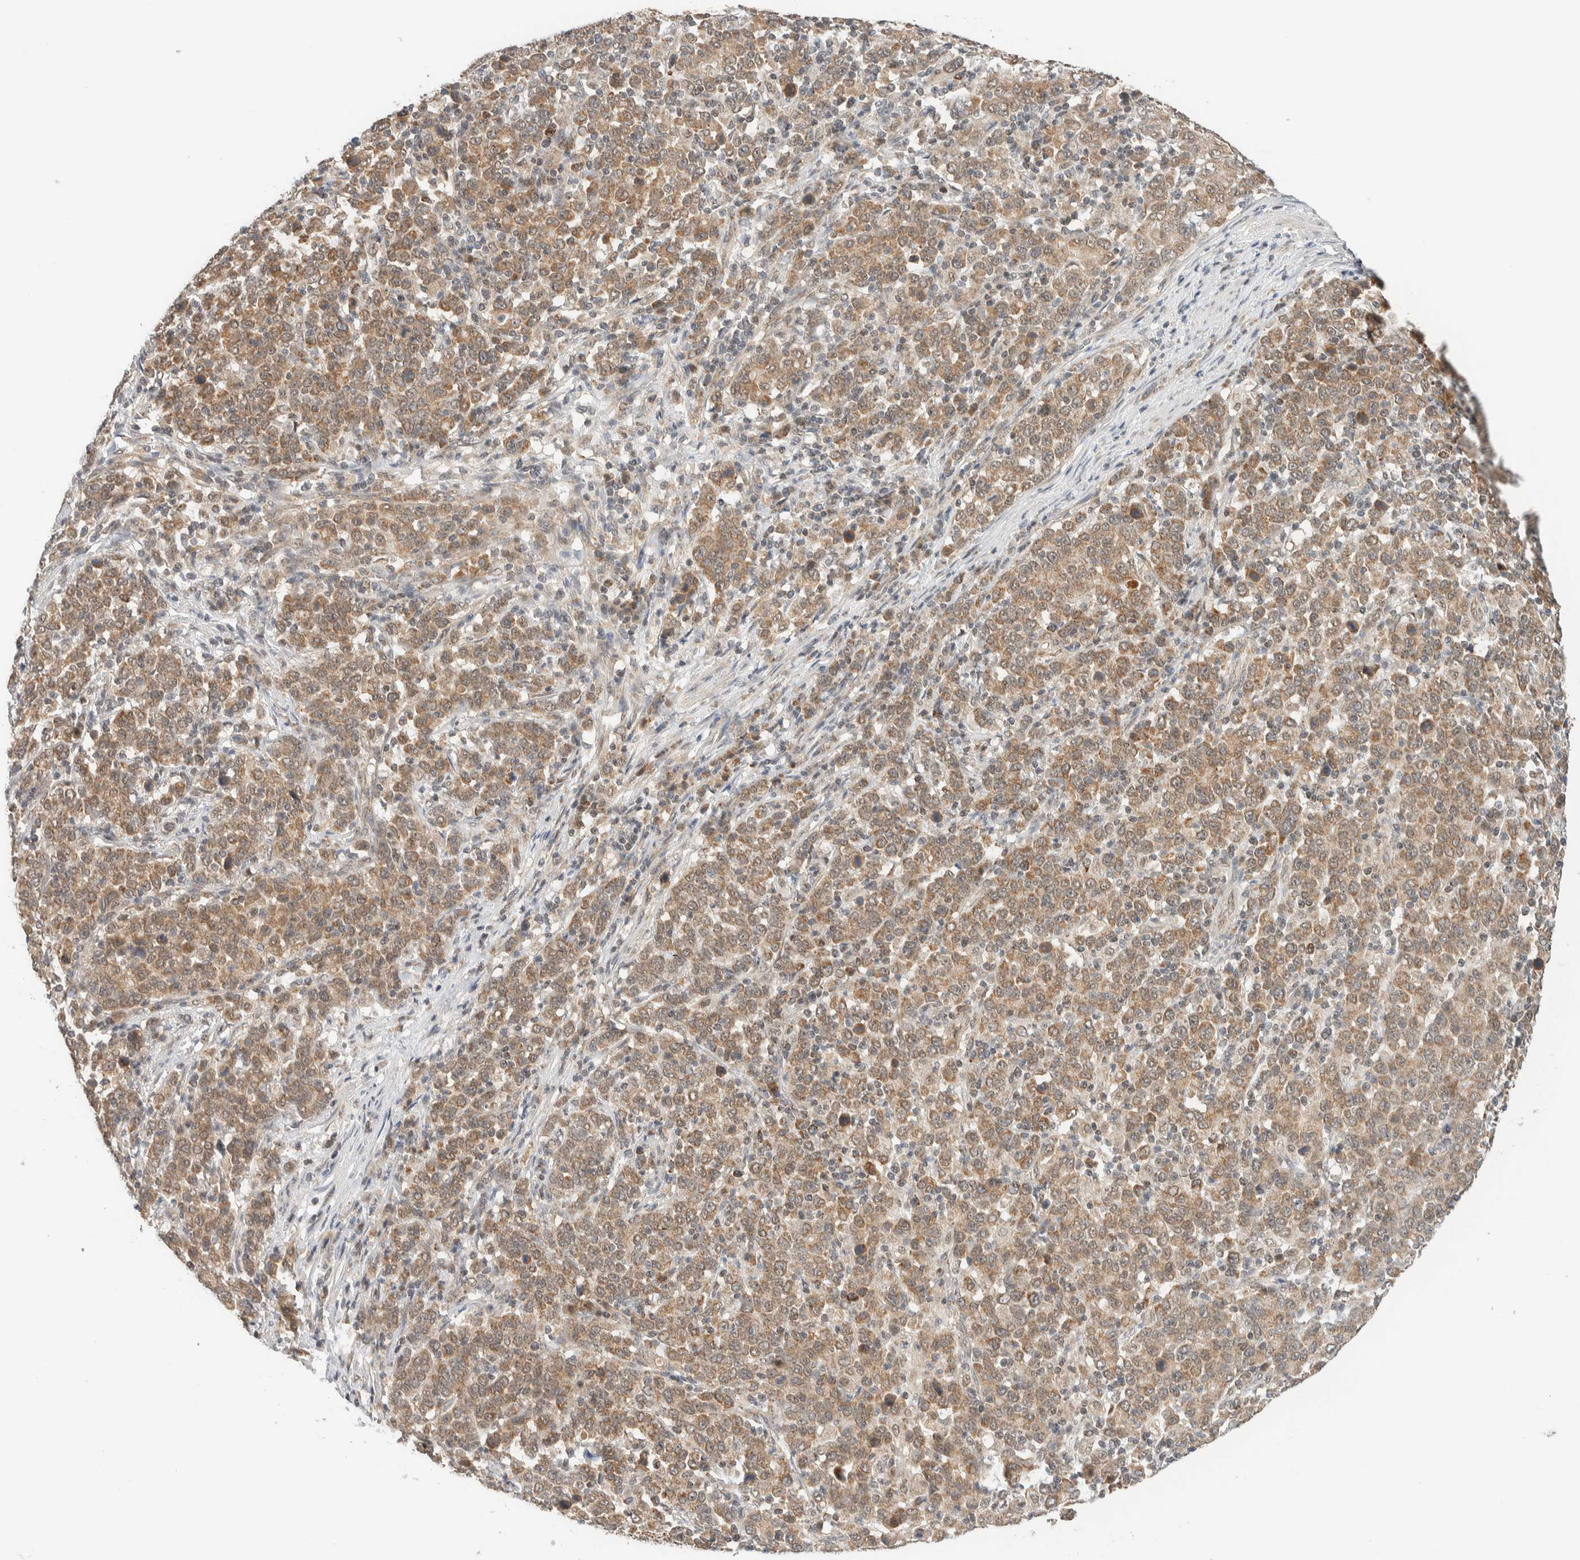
{"staining": {"intensity": "moderate", "quantity": ">75%", "location": "cytoplasmic/membranous"}, "tissue": "stomach cancer", "cell_type": "Tumor cells", "image_type": "cancer", "snomed": [{"axis": "morphology", "description": "Adenocarcinoma, NOS"}, {"axis": "topography", "description": "Stomach, upper"}], "caption": "Tumor cells exhibit medium levels of moderate cytoplasmic/membranous expression in approximately >75% of cells in human stomach cancer.", "gene": "MRPL41", "patient": {"sex": "male", "age": 69}}